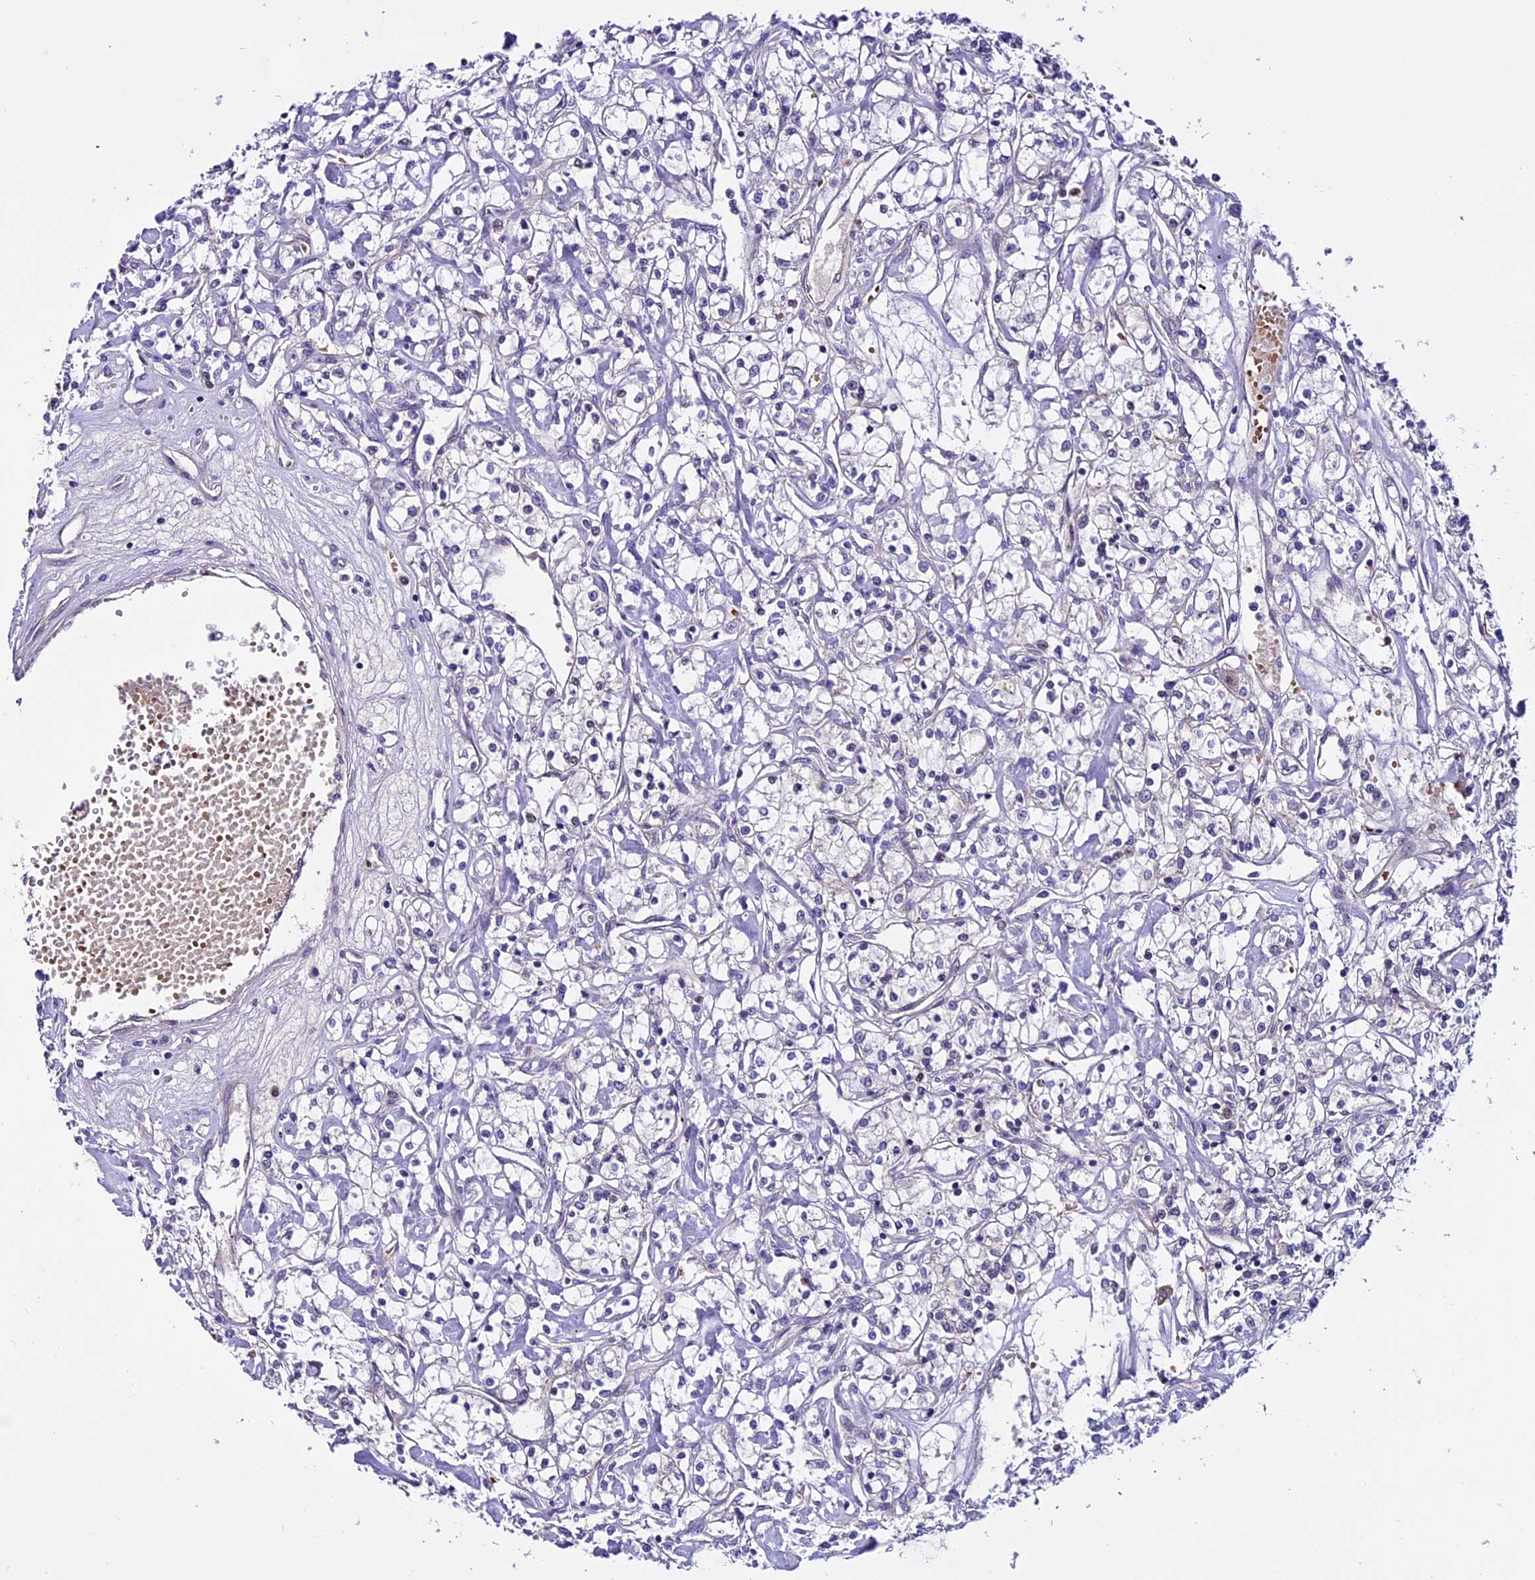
{"staining": {"intensity": "moderate", "quantity": "<25%", "location": "cytoplasmic/membranous"}, "tissue": "renal cancer", "cell_type": "Tumor cells", "image_type": "cancer", "snomed": [{"axis": "morphology", "description": "Adenocarcinoma, NOS"}, {"axis": "topography", "description": "Kidney"}], "caption": "Protein expression analysis of adenocarcinoma (renal) reveals moderate cytoplasmic/membranous staining in about <25% of tumor cells.", "gene": "C9orf40", "patient": {"sex": "female", "age": 59}}